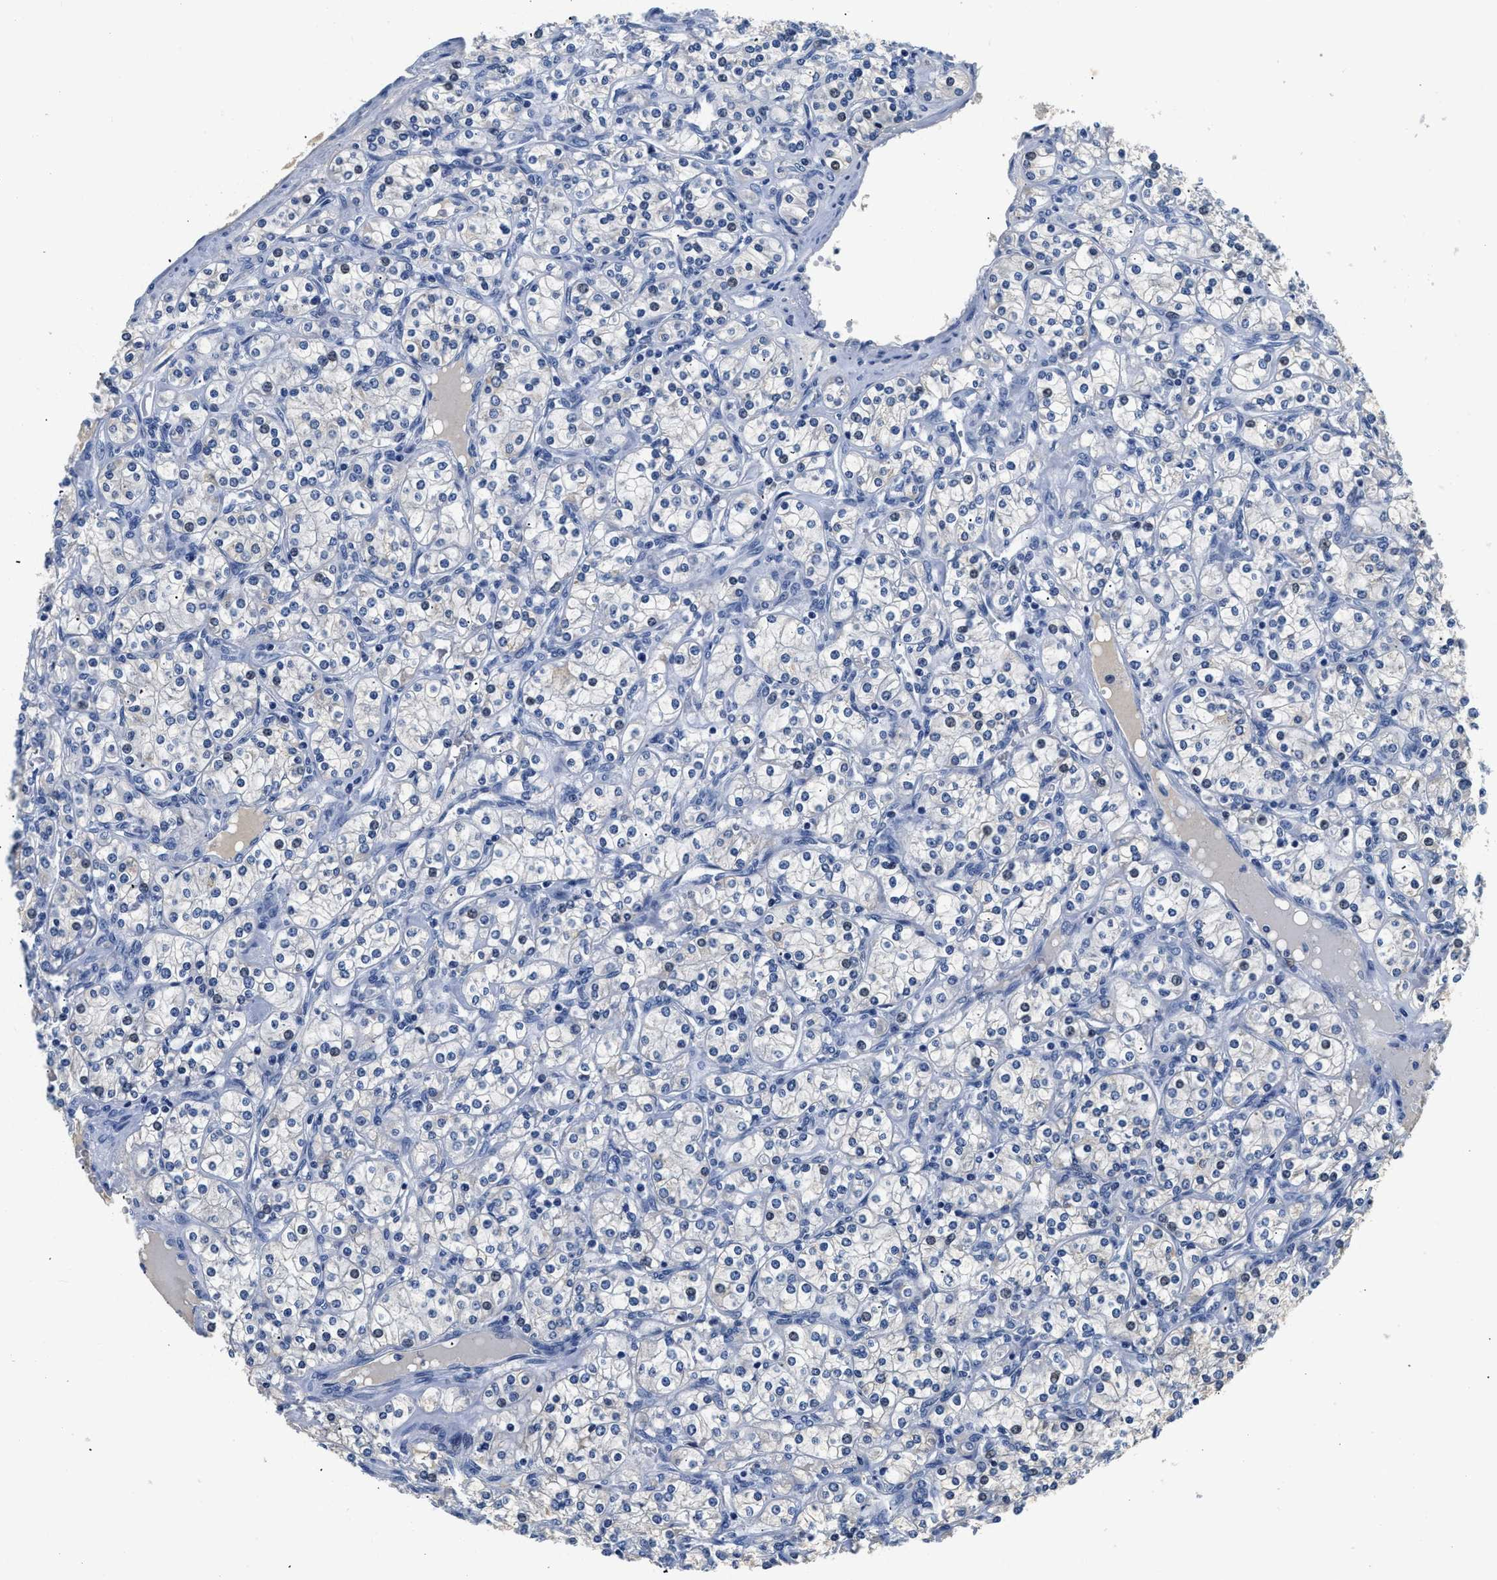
{"staining": {"intensity": "negative", "quantity": "none", "location": "none"}, "tissue": "renal cancer", "cell_type": "Tumor cells", "image_type": "cancer", "snomed": [{"axis": "morphology", "description": "Adenocarcinoma, NOS"}, {"axis": "topography", "description": "Kidney"}], "caption": "This is an IHC micrograph of human renal cancer. There is no positivity in tumor cells.", "gene": "PCK2", "patient": {"sex": "male", "age": 77}}